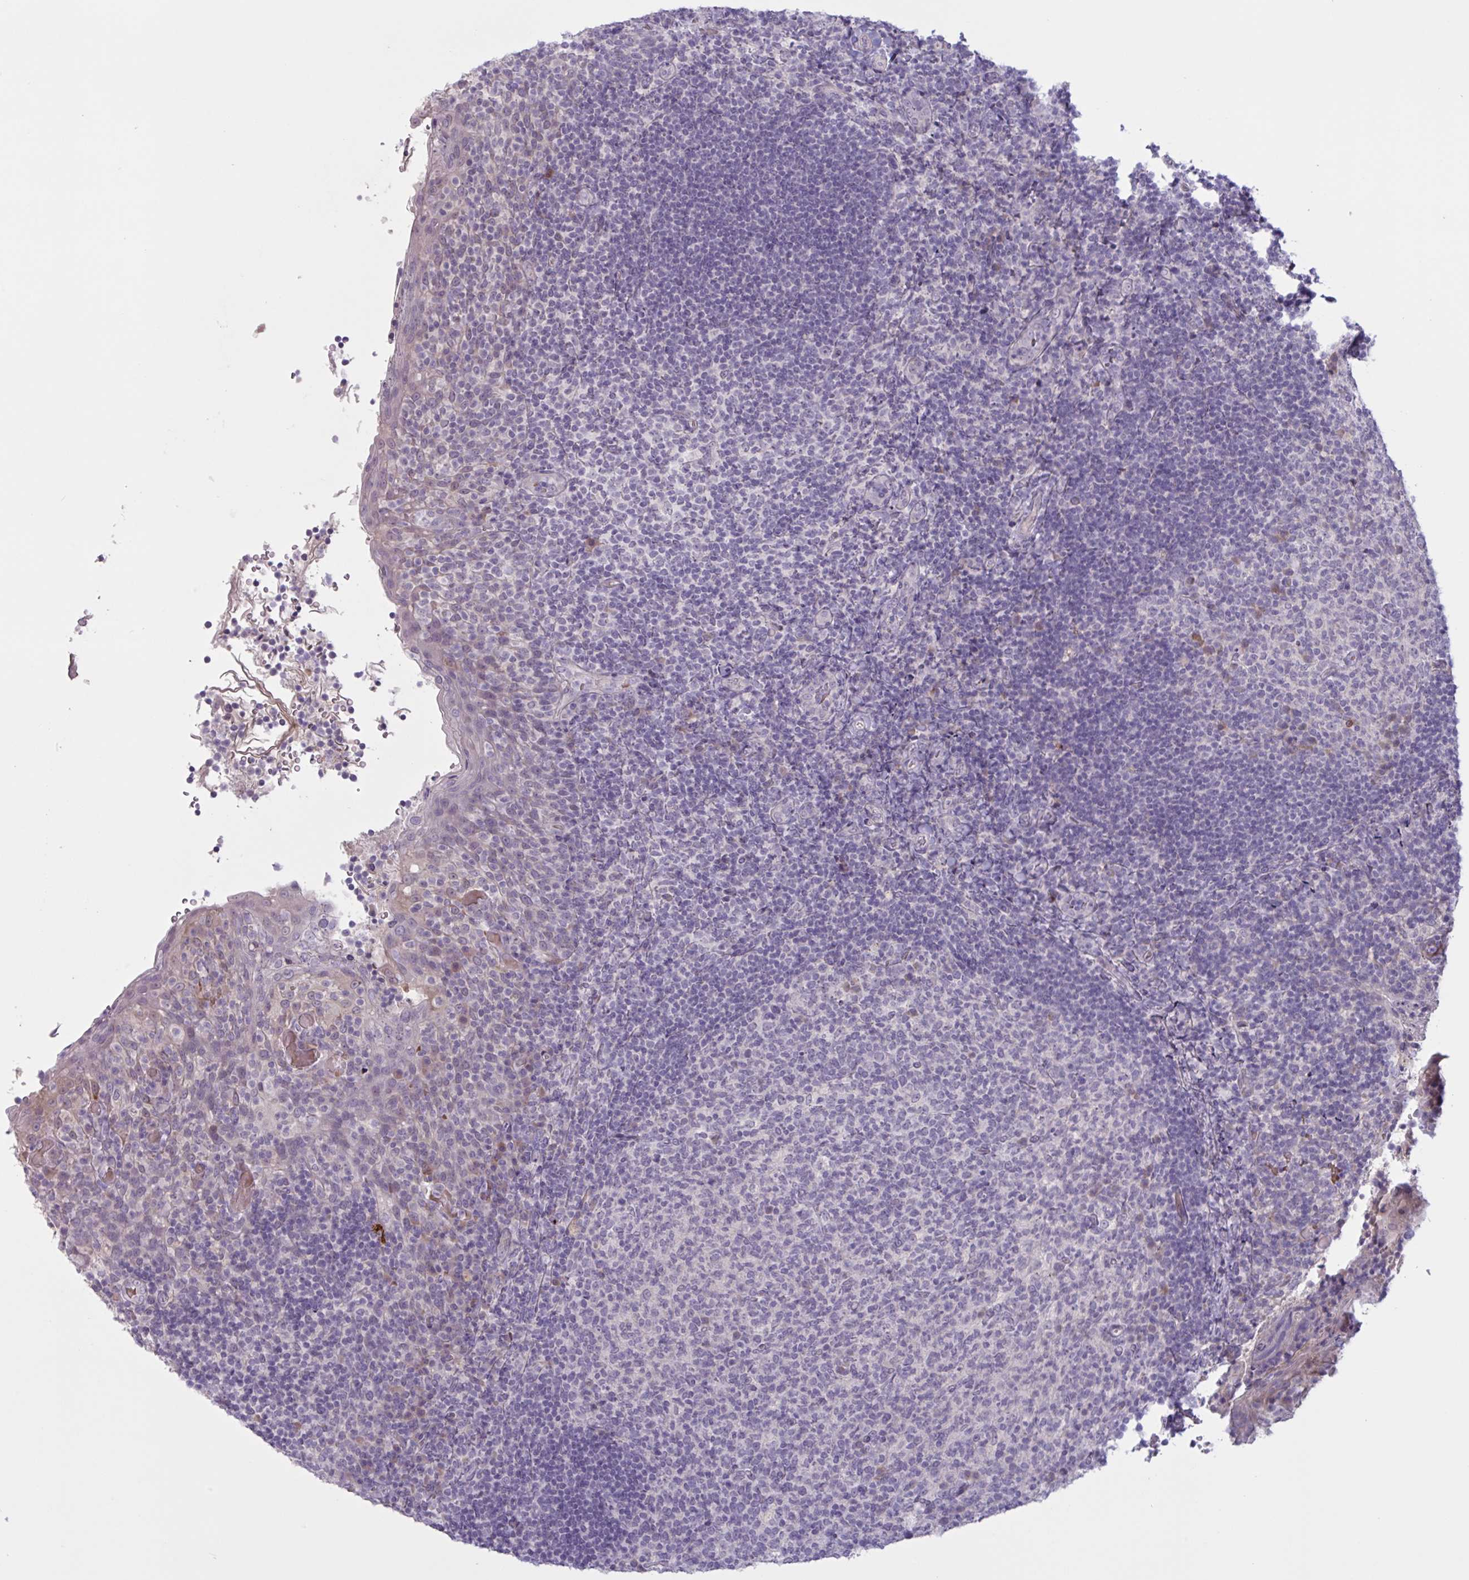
{"staining": {"intensity": "negative", "quantity": "none", "location": "none"}, "tissue": "tonsil", "cell_type": "Germinal center cells", "image_type": "normal", "snomed": [{"axis": "morphology", "description": "Normal tissue, NOS"}, {"axis": "topography", "description": "Tonsil"}], "caption": "Immunohistochemistry photomicrograph of benign tonsil: human tonsil stained with DAB demonstrates no significant protein expression in germinal center cells.", "gene": "ENSG00000281613", "patient": {"sex": "female", "age": 10}}